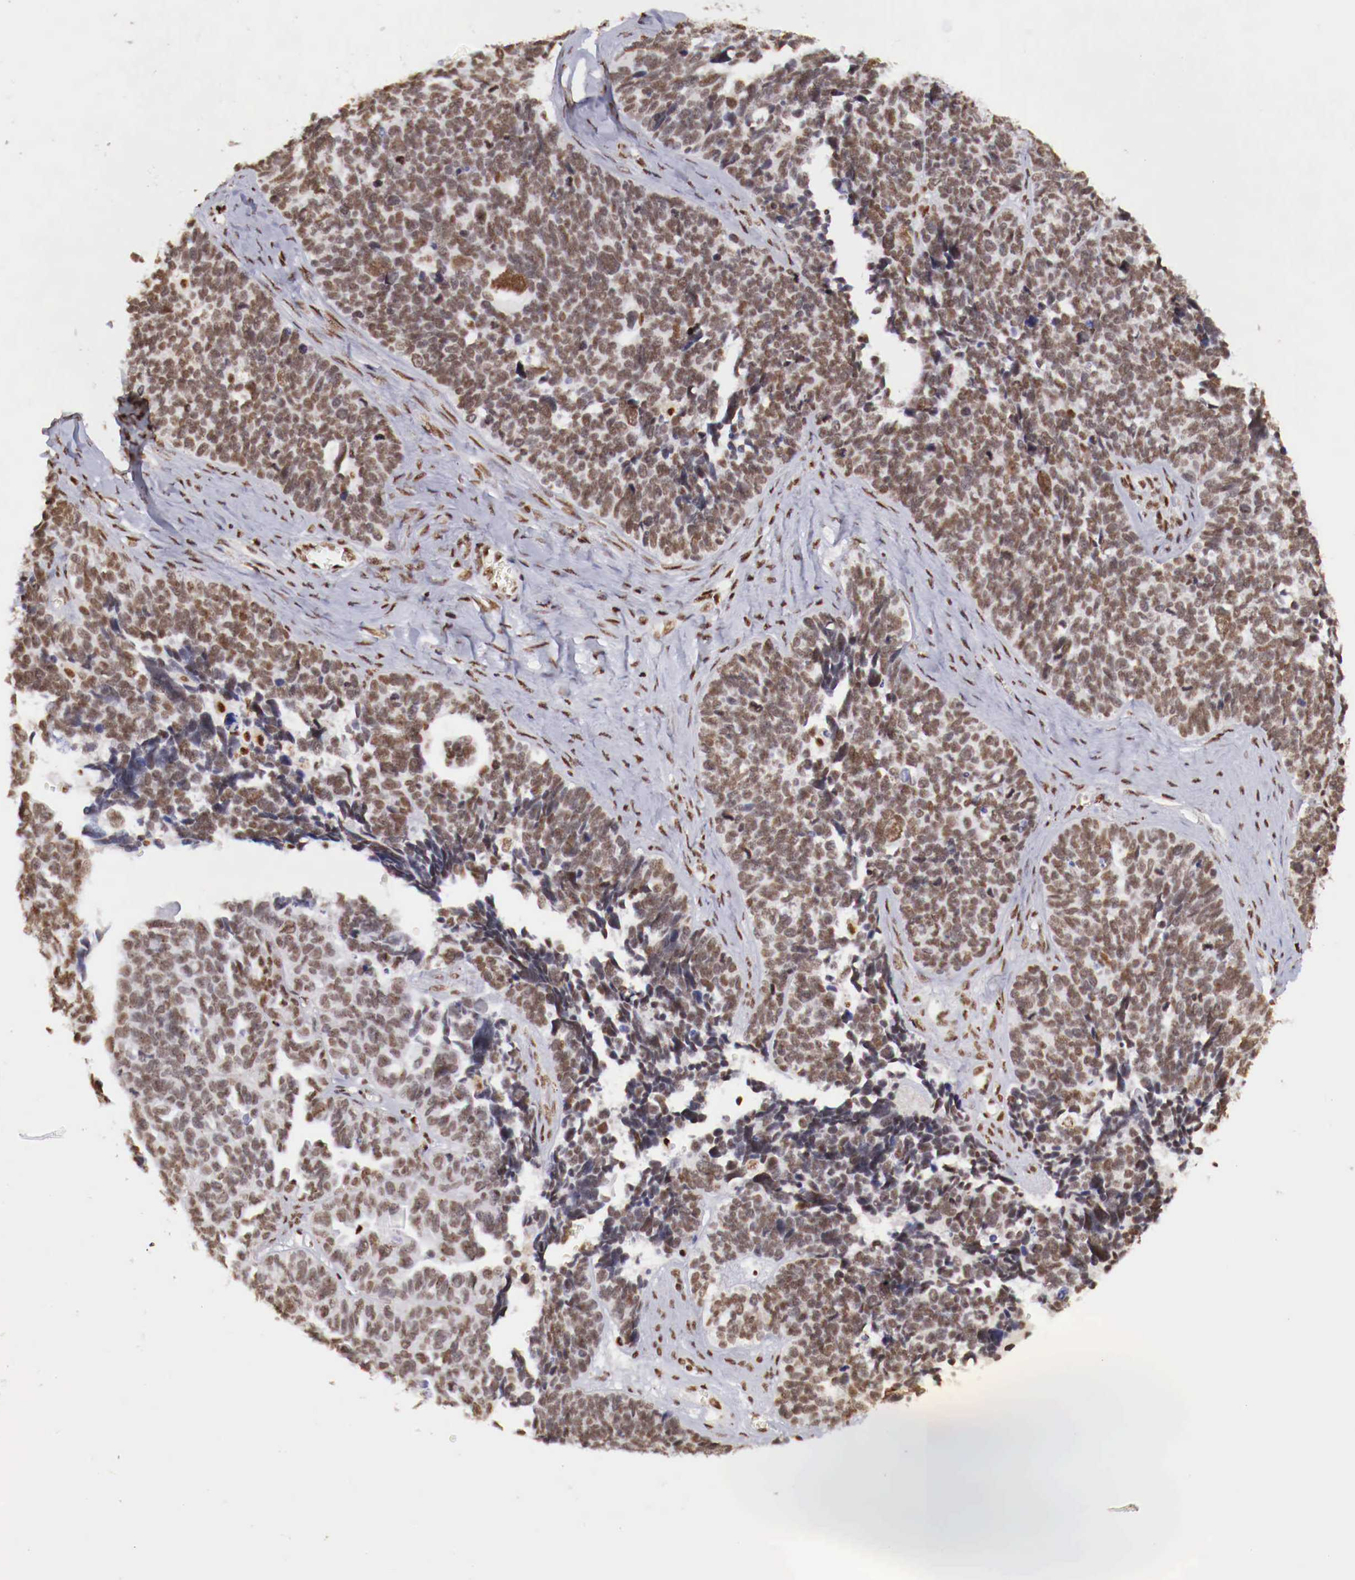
{"staining": {"intensity": "moderate", "quantity": ">75%", "location": "nuclear"}, "tissue": "ovarian cancer", "cell_type": "Tumor cells", "image_type": "cancer", "snomed": [{"axis": "morphology", "description": "Cystadenocarcinoma, serous, NOS"}, {"axis": "topography", "description": "Ovary"}], "caption": "Immunohistochemical staining of human serous cystadenocarcinoma (ovarian) shows moderate nuclear protein staining in approximately >75% of tumor cells.", "gene": "MAX", "patient": {"sex": "female", "age": 77}}